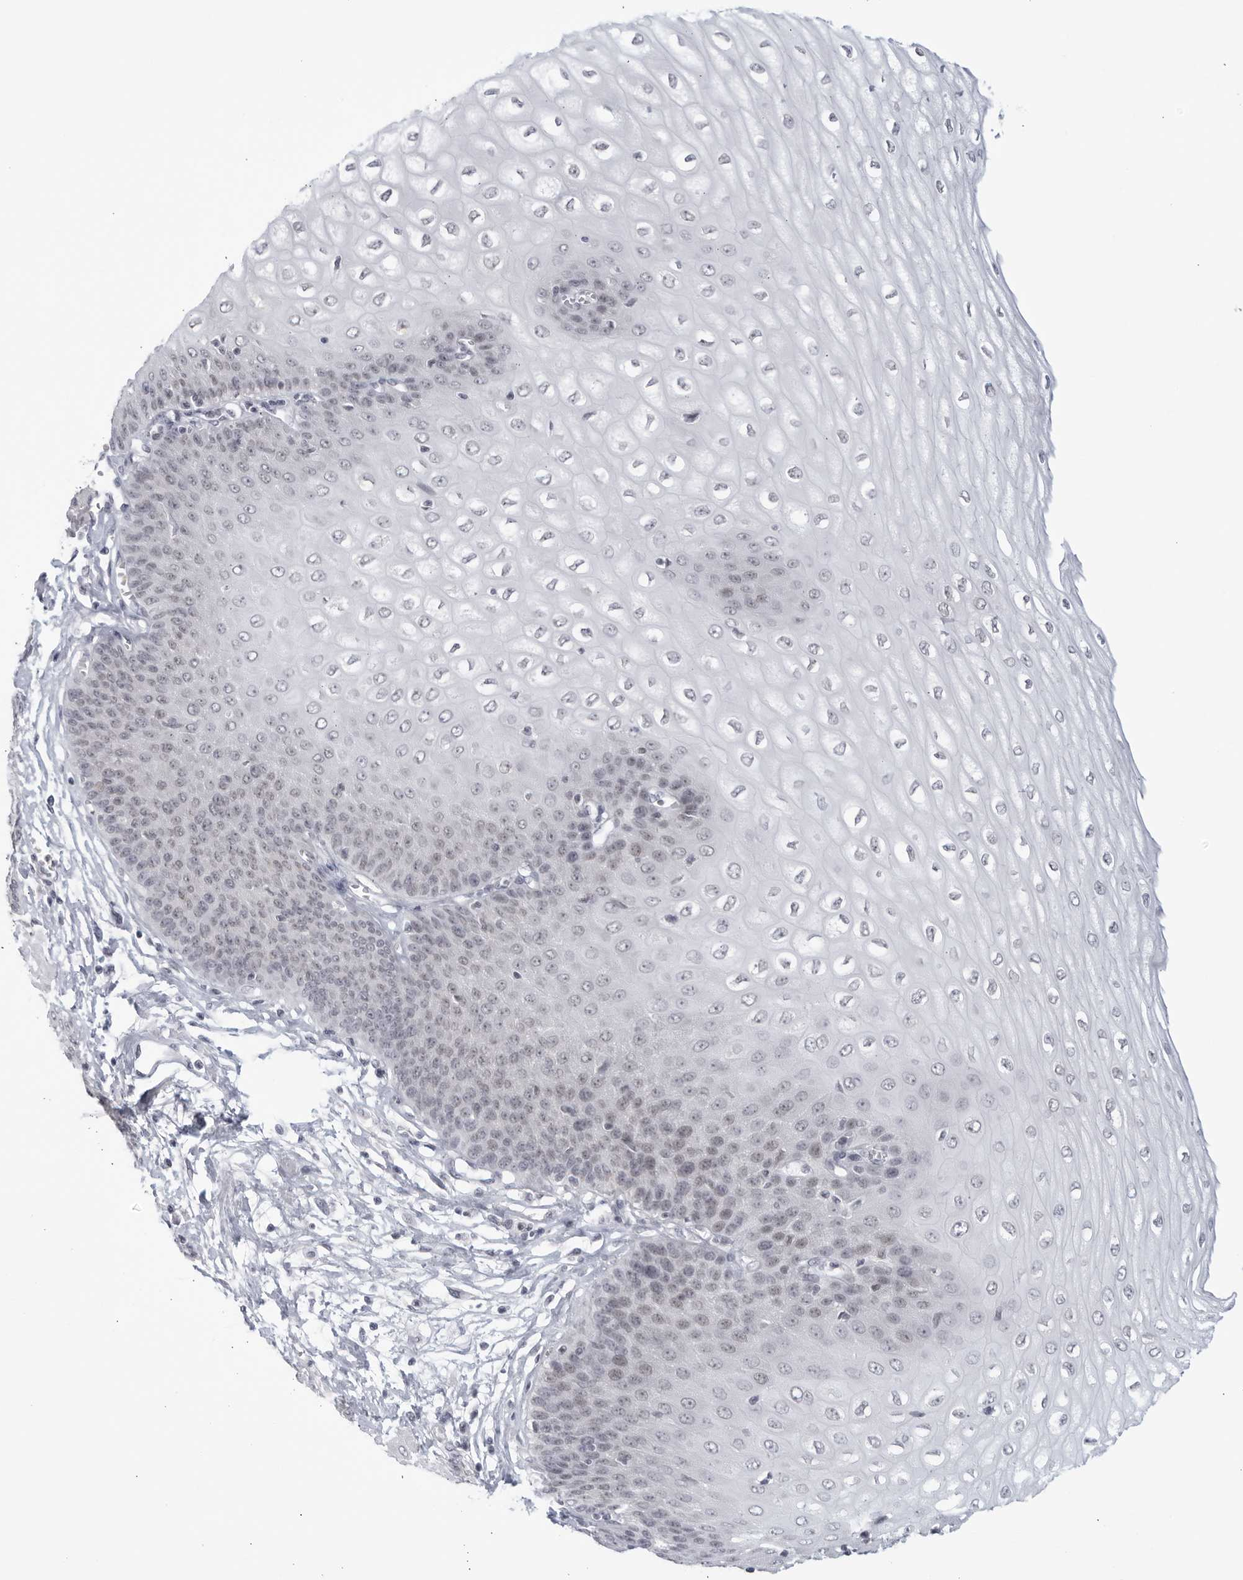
{"staining": {"intensity": "weak", "quantity": "<25%", "location": "cytoplasmic/membranous,nuclear"}, "tissue": "esophagus", "cell_type": "Squamous epithelial cells", "image_type": "normal", "snomed": [{"axis": "morphology", "description": "Normal tissue, NOS"}, {"axis": "topography", "description": "Esophagus"}], "caption": "Squamous epithelial cells show no significant staining in normal esophagus. (IHC, brightfield microscopy, high magnification).", "gene": "WDTC1", "patient": {"sex": "male", "age": 60}}